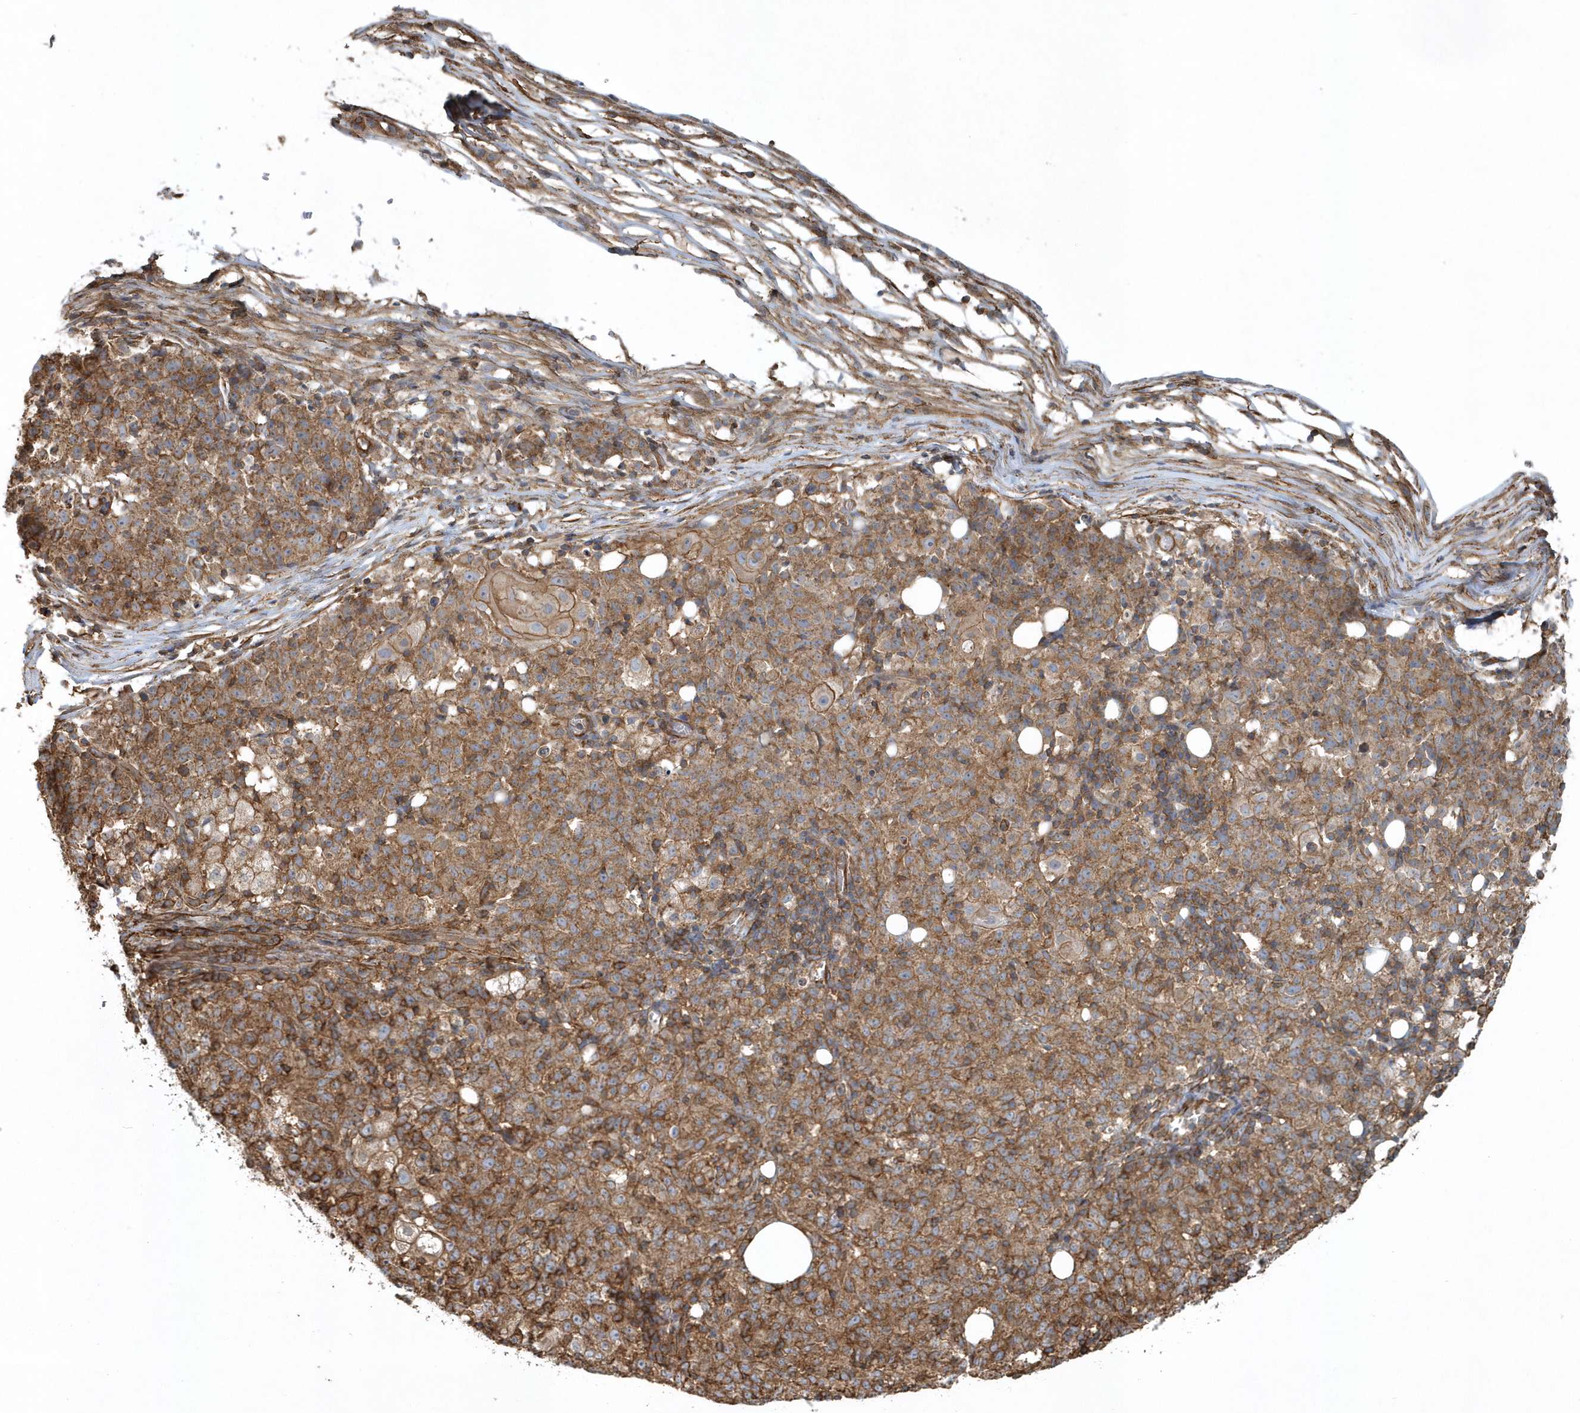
{"staining": {"intensity": "moderate", "quantity": ">75%", "location": "cytoplasmic/membranous"}, "tissue": "ovarian cancer", "cell_type": "Tumor cells", "image_type": "cancer", "snomed": [{"axis": "morphology", "description": "Carcinoma, endometroid"}, {"axis": "topography", "description": "Ovary"}], "caption": "Tumor cells exhibit medium levels of moderate cytoplasmic/membranous expression in about >75% of cells in ovarian endometroid carcinoma. (Brightfield microscopy of DAB IHC at high magnification).", "gene": "MMUT", "patient": {"sex": "female", "age": 42}}